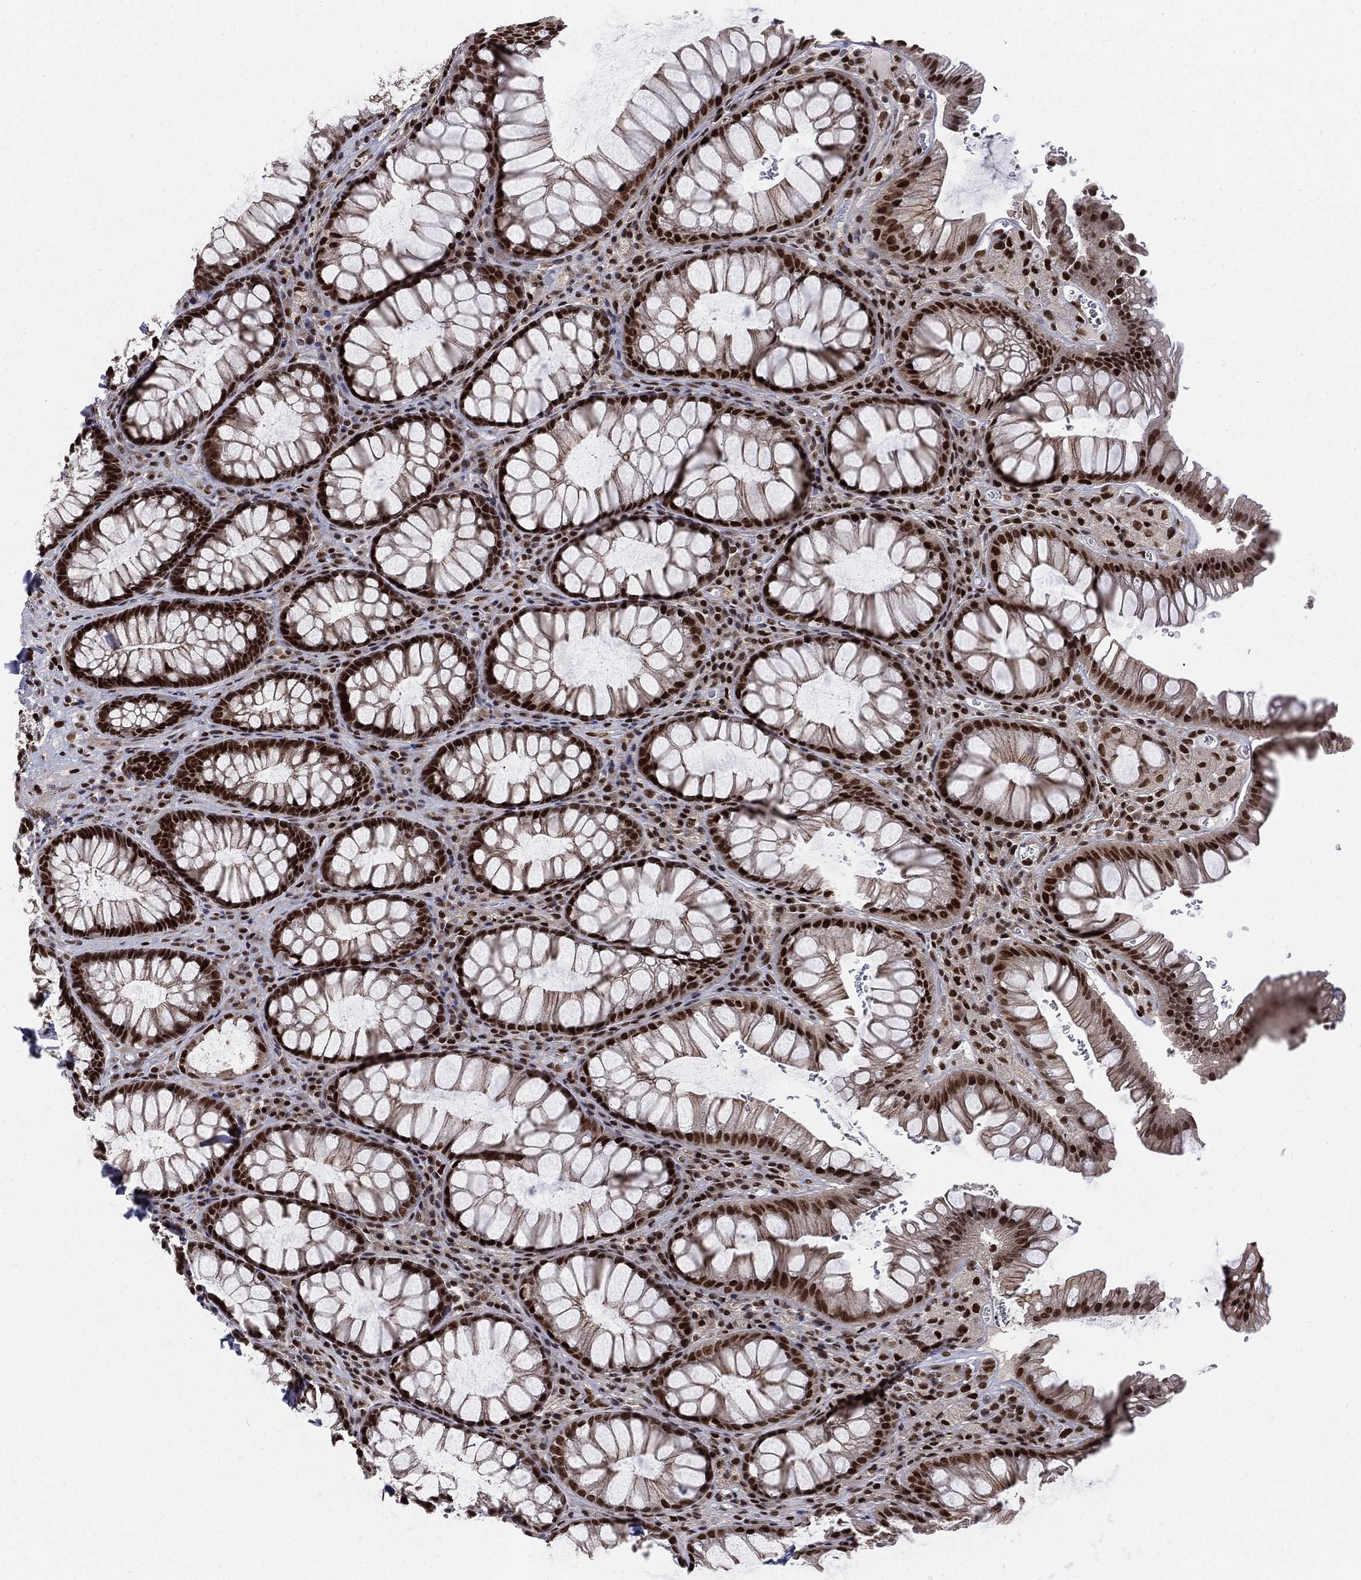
{"staining": {"intensity": "strong", "quantity": ">75%", "location": "nuclear"}, "tissue": "rectum", "cell_type": "Glandular cells", "image_type": "normal", "snomed": [{"axis": "morphology", "description": "Normal tissue, NOS"}, {"axis": "topography", "description": "Rectum"}], "caption": "Glandular cells reveal high levels of strong nuclear staining in approximately >75% of cells in unremarkable rectum. (IHC, brightfield microscopy, high magnification).", "gene": "POLB", "patient": {"sex": "female", "age": 68}}